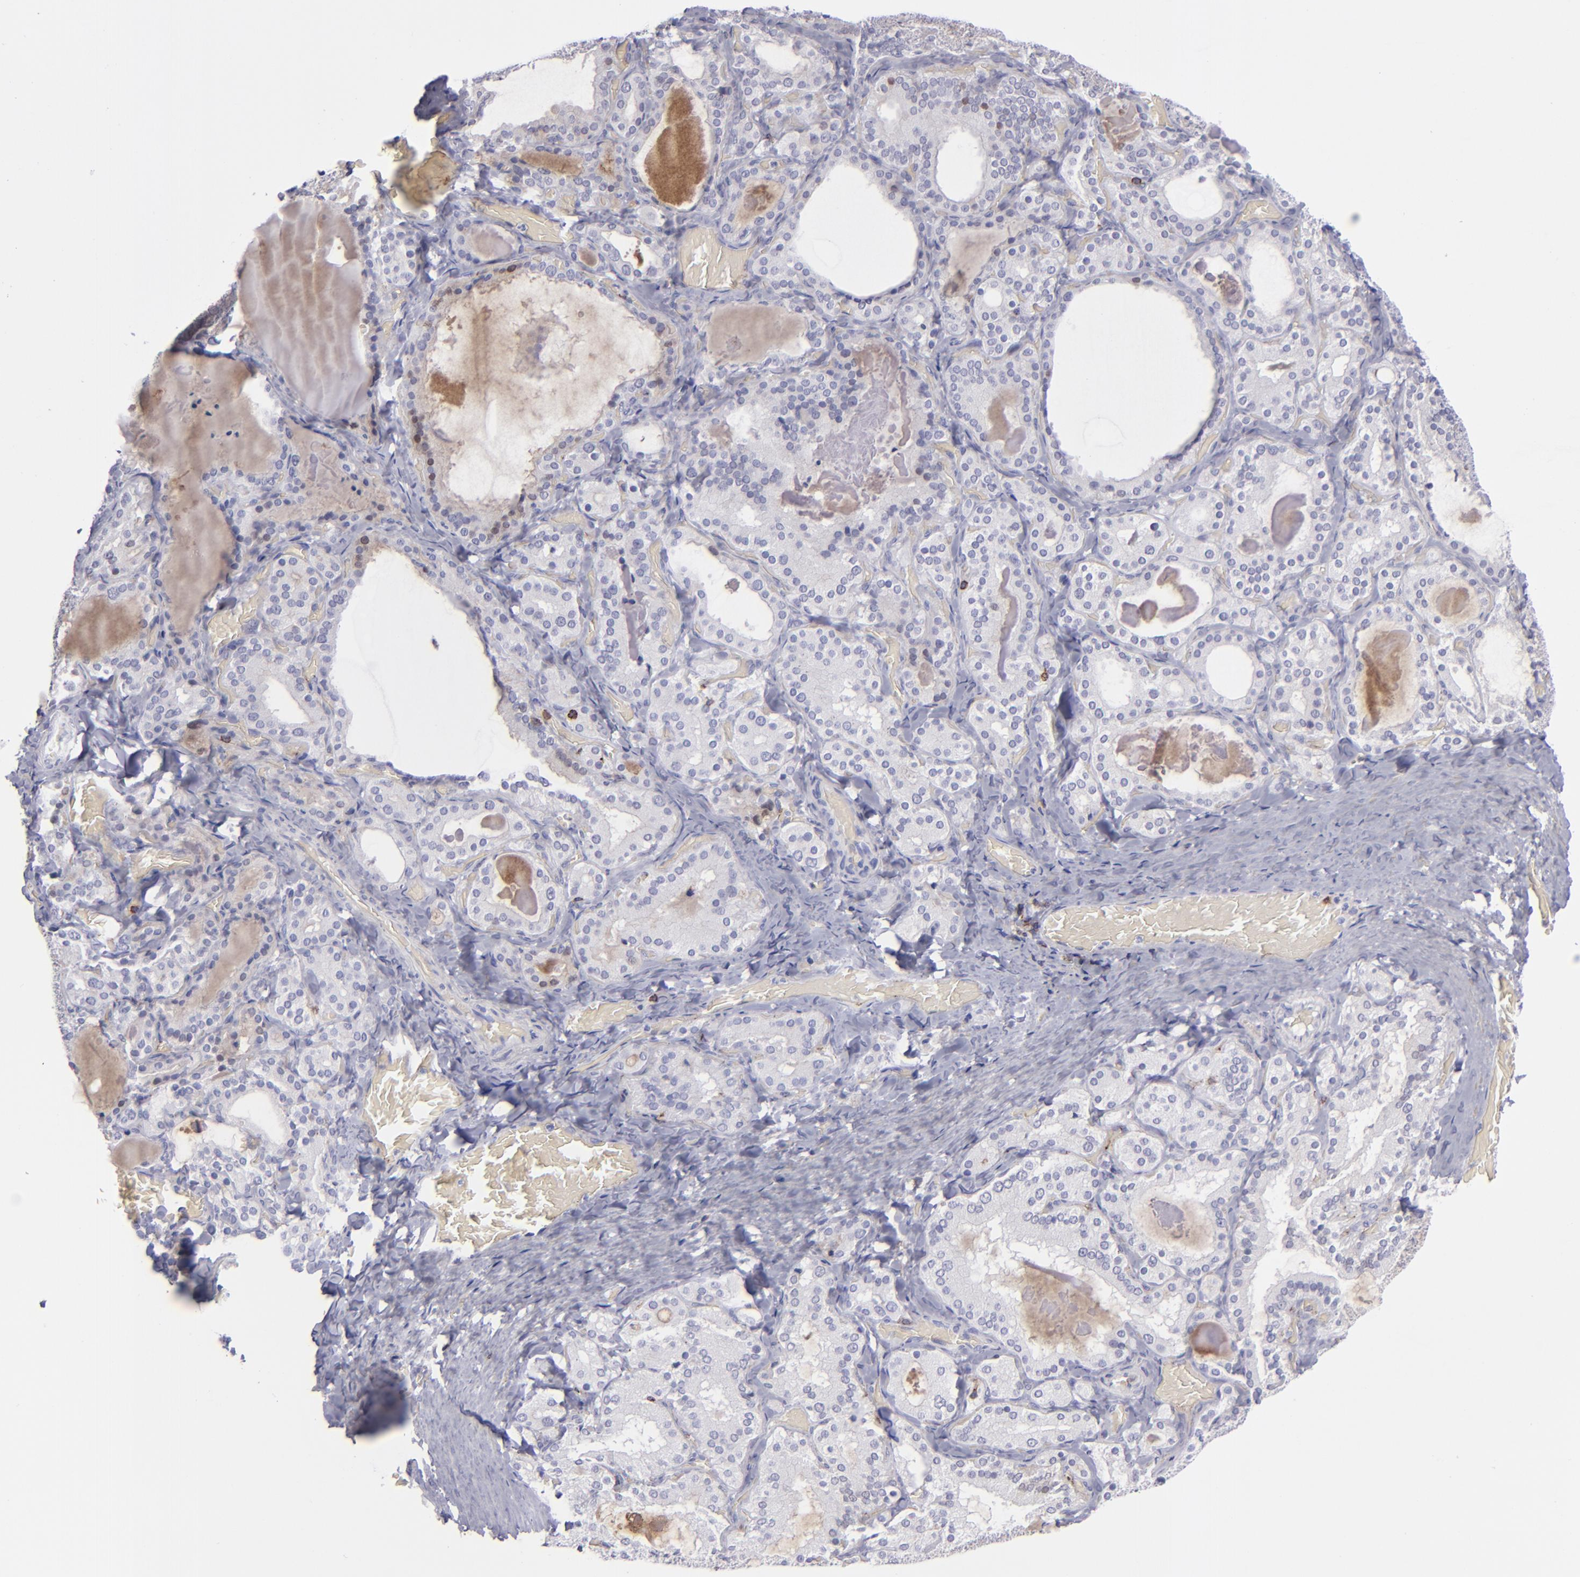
{"staining": {"intensity": "negative", "quantity": "none", "location": "none"}, "tissue": "thyroid gland", "cell_type": "Glandular cells", "image_type": "normal", "snomed": [{"axis": "morphology", "description": "Normal tissue, NOS"}, {"axis": "topography", "description": "Thyroid gland"}], "caption": "Immunohistochemical staining of benign thyroid gland exhibits no significant positivity in glandular cells. (Immunohistochemistry, brightfield microscopy, high magnification).", "gene": "CD27", "patient": {"sex": "female", "age": 33}}